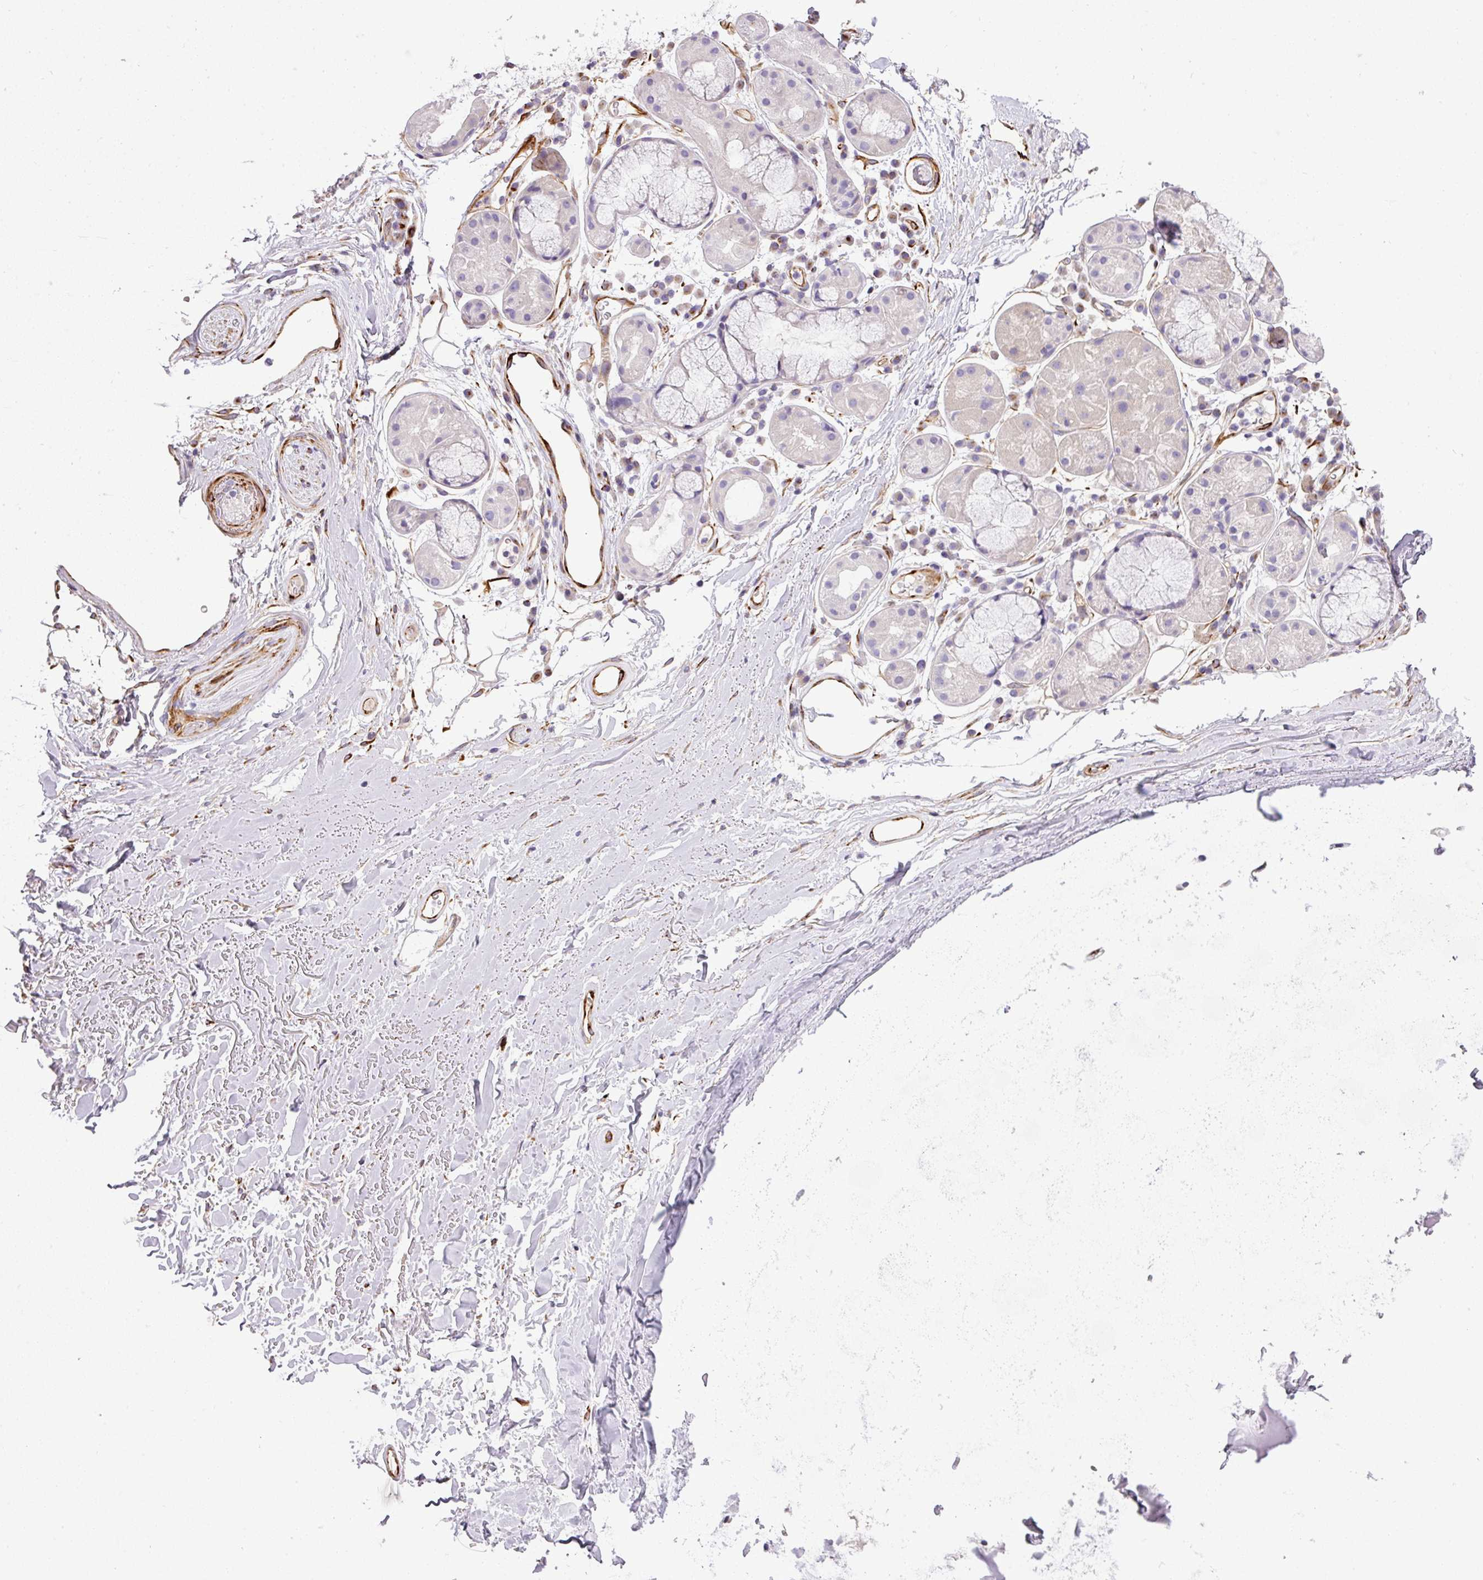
{"staining": {"intensity": "negative", "quantity": "none", "location": "none"}, "tissue": "adipose tissue", "cell_type": "Adipocytes", "image_type": "normal", "snomed": [{"axis": "morphology", "description": "Normal tissue, NOS"}, {"axis": "topography", "description": "Cartilage tissue"}], "caption": "Immunohistochemistry (IHC) image of normal adipose tissue: human adipose tissue stained with DAB reveals no significant protein expression in adipocytes. (DAB (3,3'-diaminobenzidine) immunohistochemistry (IHC) with hematoxylin counter stain).", "gene": "ENSG00000273748", "patient": {"sex": "male", "age": 80}}